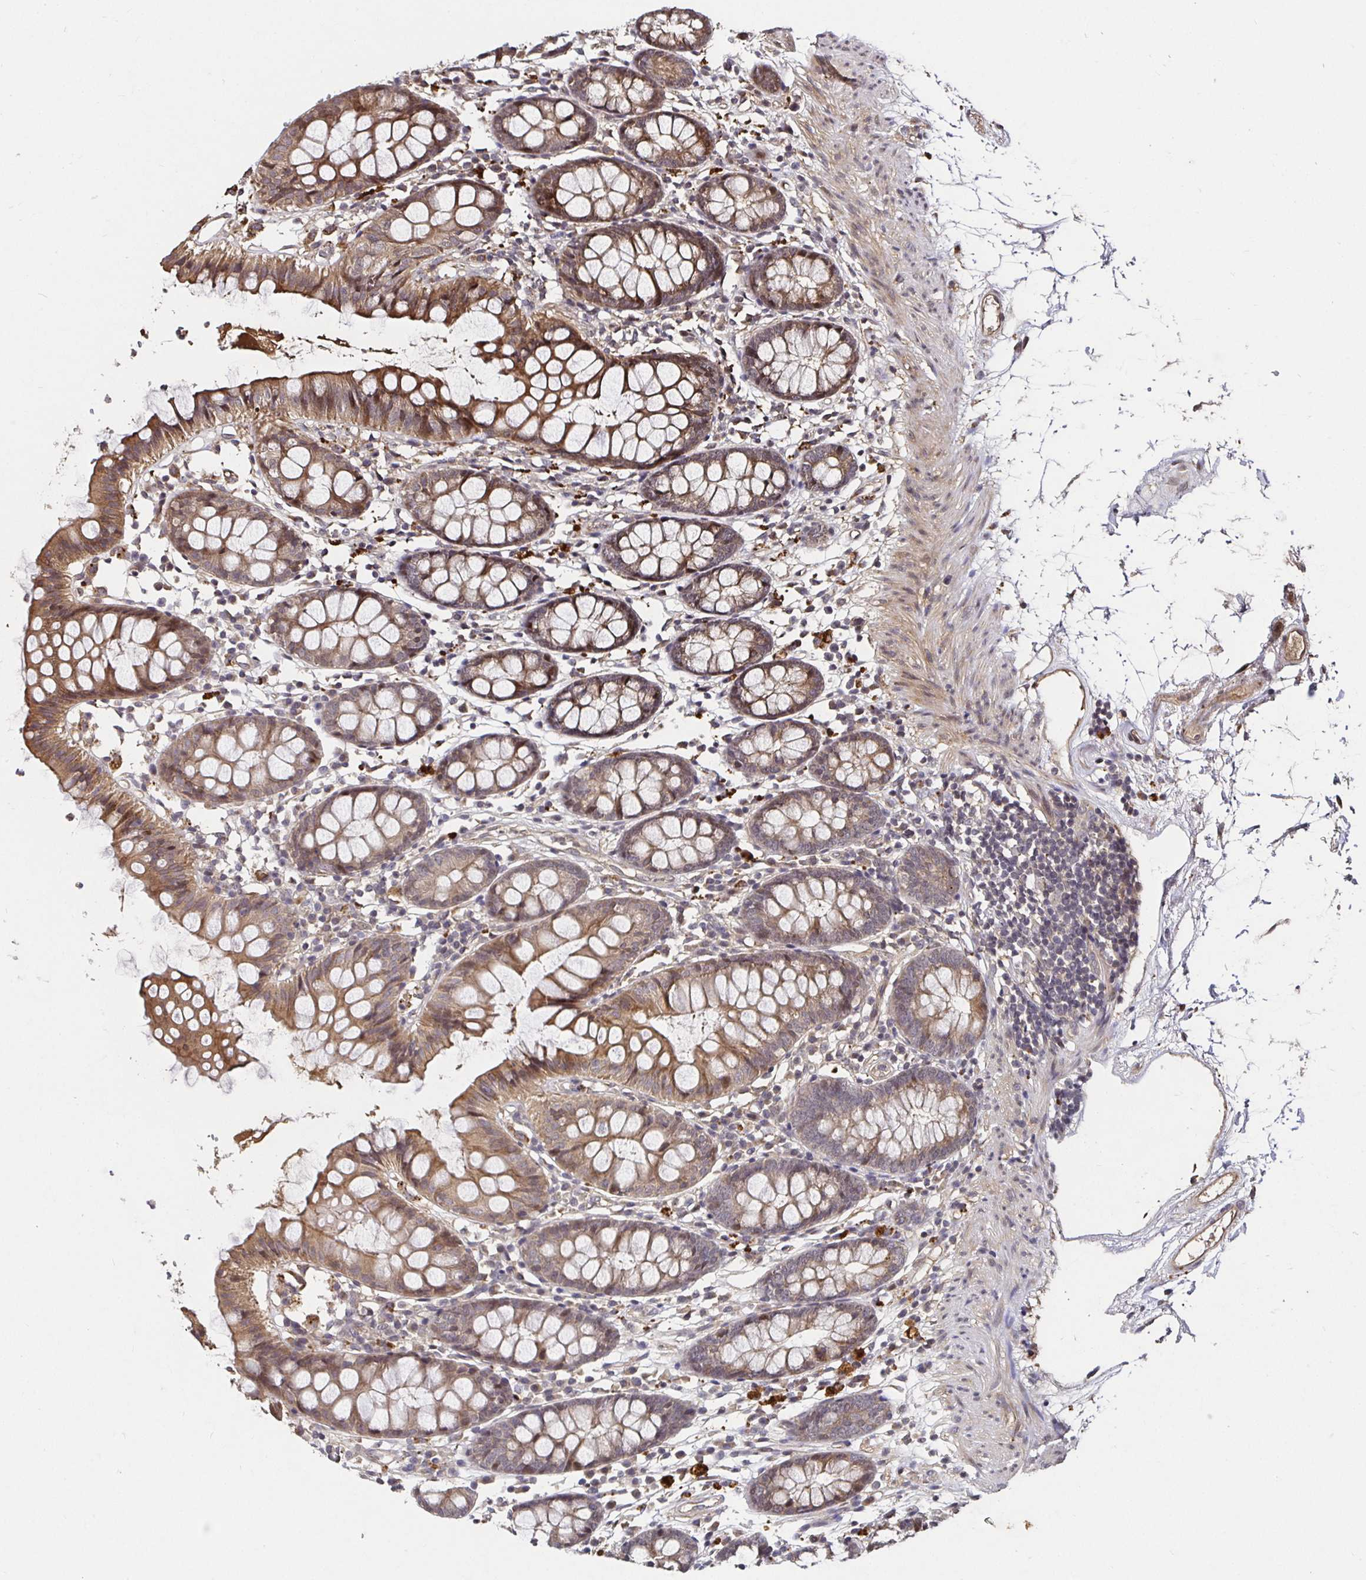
{"staining": {"intensity": "weak", "quantity": ">75%", "location": "cytoplasmic/membranous"}, "tissue": "colon", "cell_type": "Endothelial cells", "image_type": "normal", "snomed": [{"axis": "morphology", "description": "Normal tissue, NOS"}, {"axis": "topography", "description": "Colon"}], "caption": "The immunohistochemical stain shows weak cytoplasmic/membranous positivity in endothelial cells of normal colon.", "gene": "SMYD3", "patient": {"sex": "female", "age": 84}}